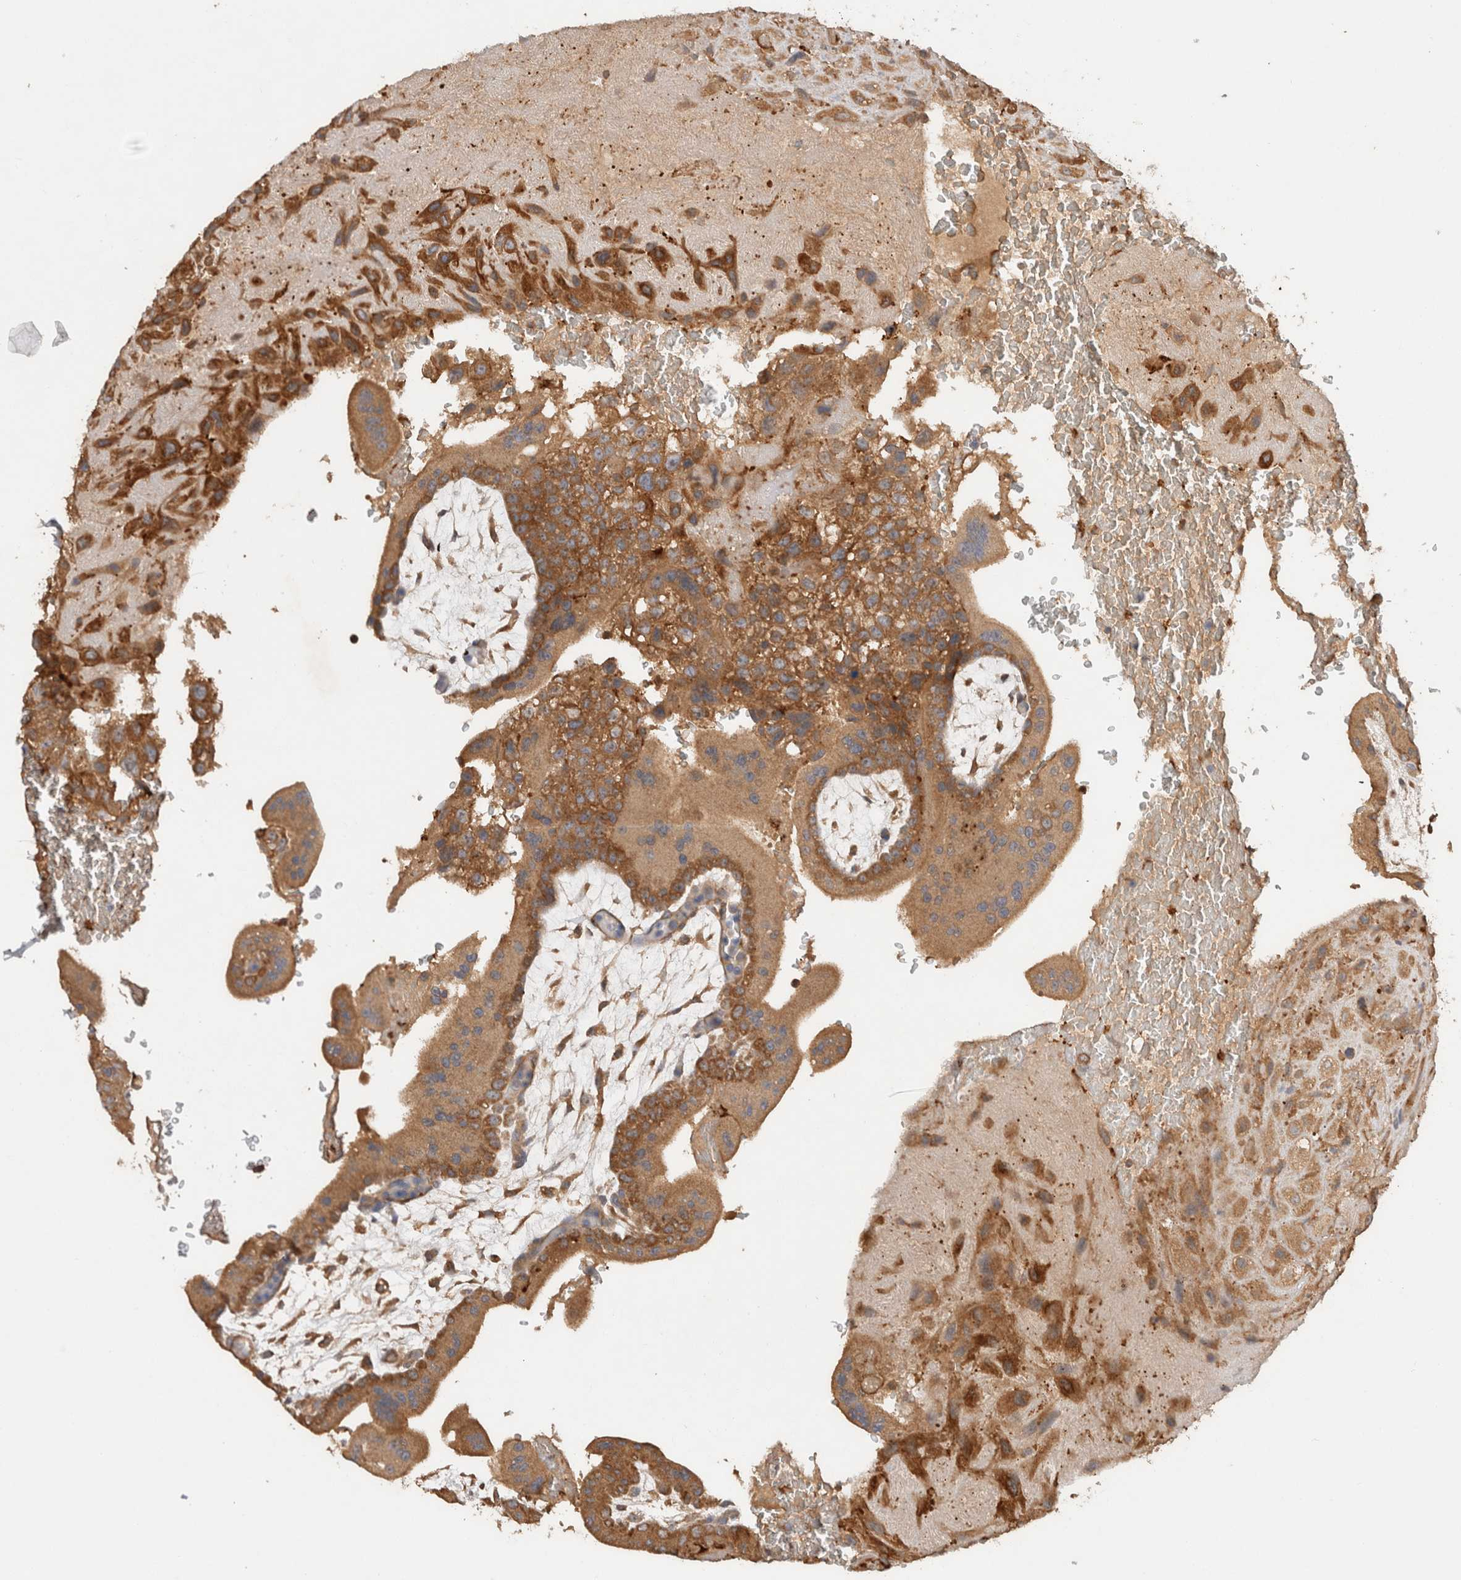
{"staining": {"intensity": "strong", "quantity": ">75%", "location": "cytoplasmic/membranous"}, "tissue": "placenta", "cell_type": "Decidual cells", "image_type": "normal", "snomed": [{"axis": "morphology", "description": "Normal tissue, NOS"}, {"axis": "topography", "description": "Placenta"}], "caption": "Decidual cells demonstrate strong cytoplasmic/membranous positivity in about >75% of cells in benign placenta.", "gene": "C8orf44", "patient": {"sex": "female", "age": 35}}